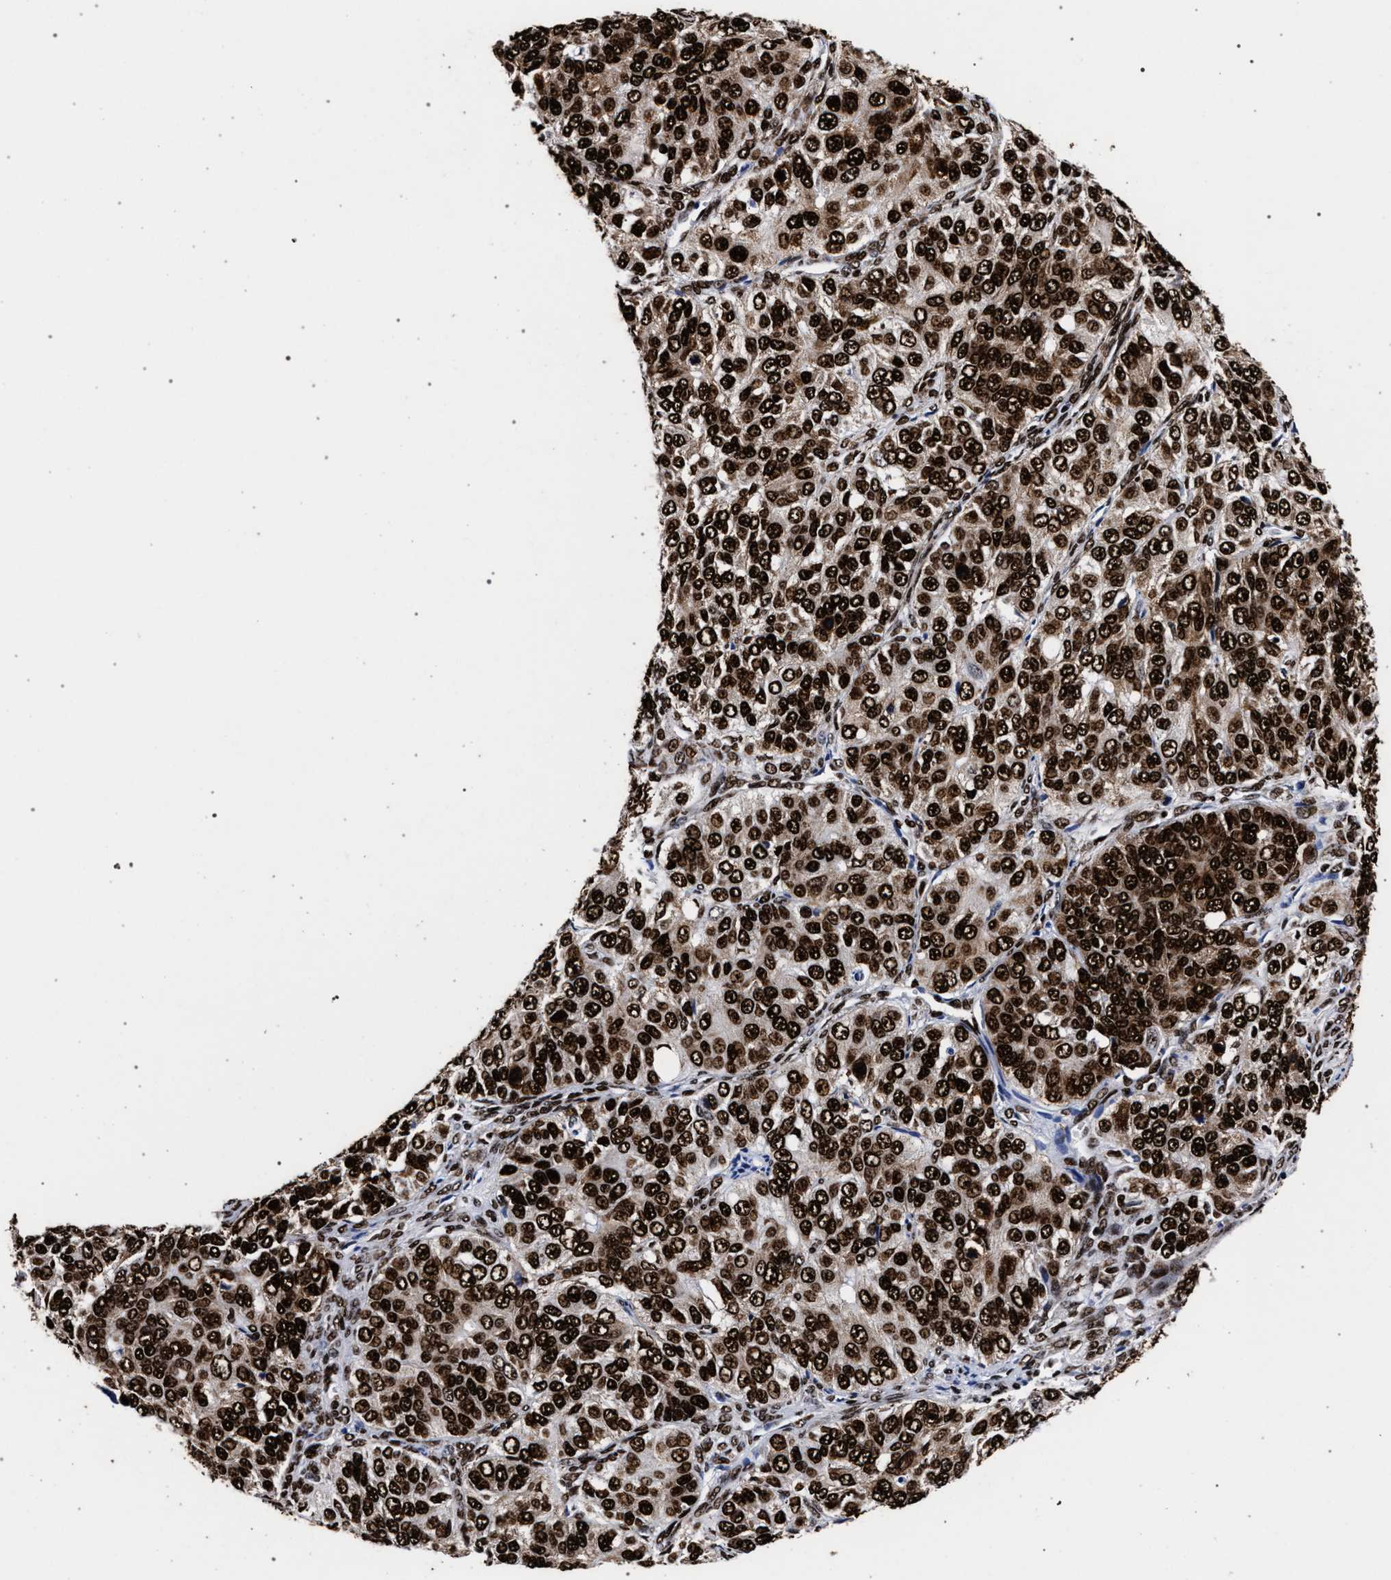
{"staining": {"intensity": "strong", "quantity": ">75%", "location": "cytoplasmic/membranous,nuclear"}, "tissue": "ovarian cancer", "cell_type": "Tumor cells", "image_type": "cancer", "snomed": [{"axis": "morphology", "description": "Carcinoma, endometroid"}, {"axis": "topography", "description": "Ovary"}], "caption": "Ovarian endometroid carcinoma stained with a brown dye reveals strong cytoplasmic/membranous and nuclear positive staining in about >75% of tumor cells.", "gene": "HNRNPA1", "patient": {"sex": "female", "age": 51}}